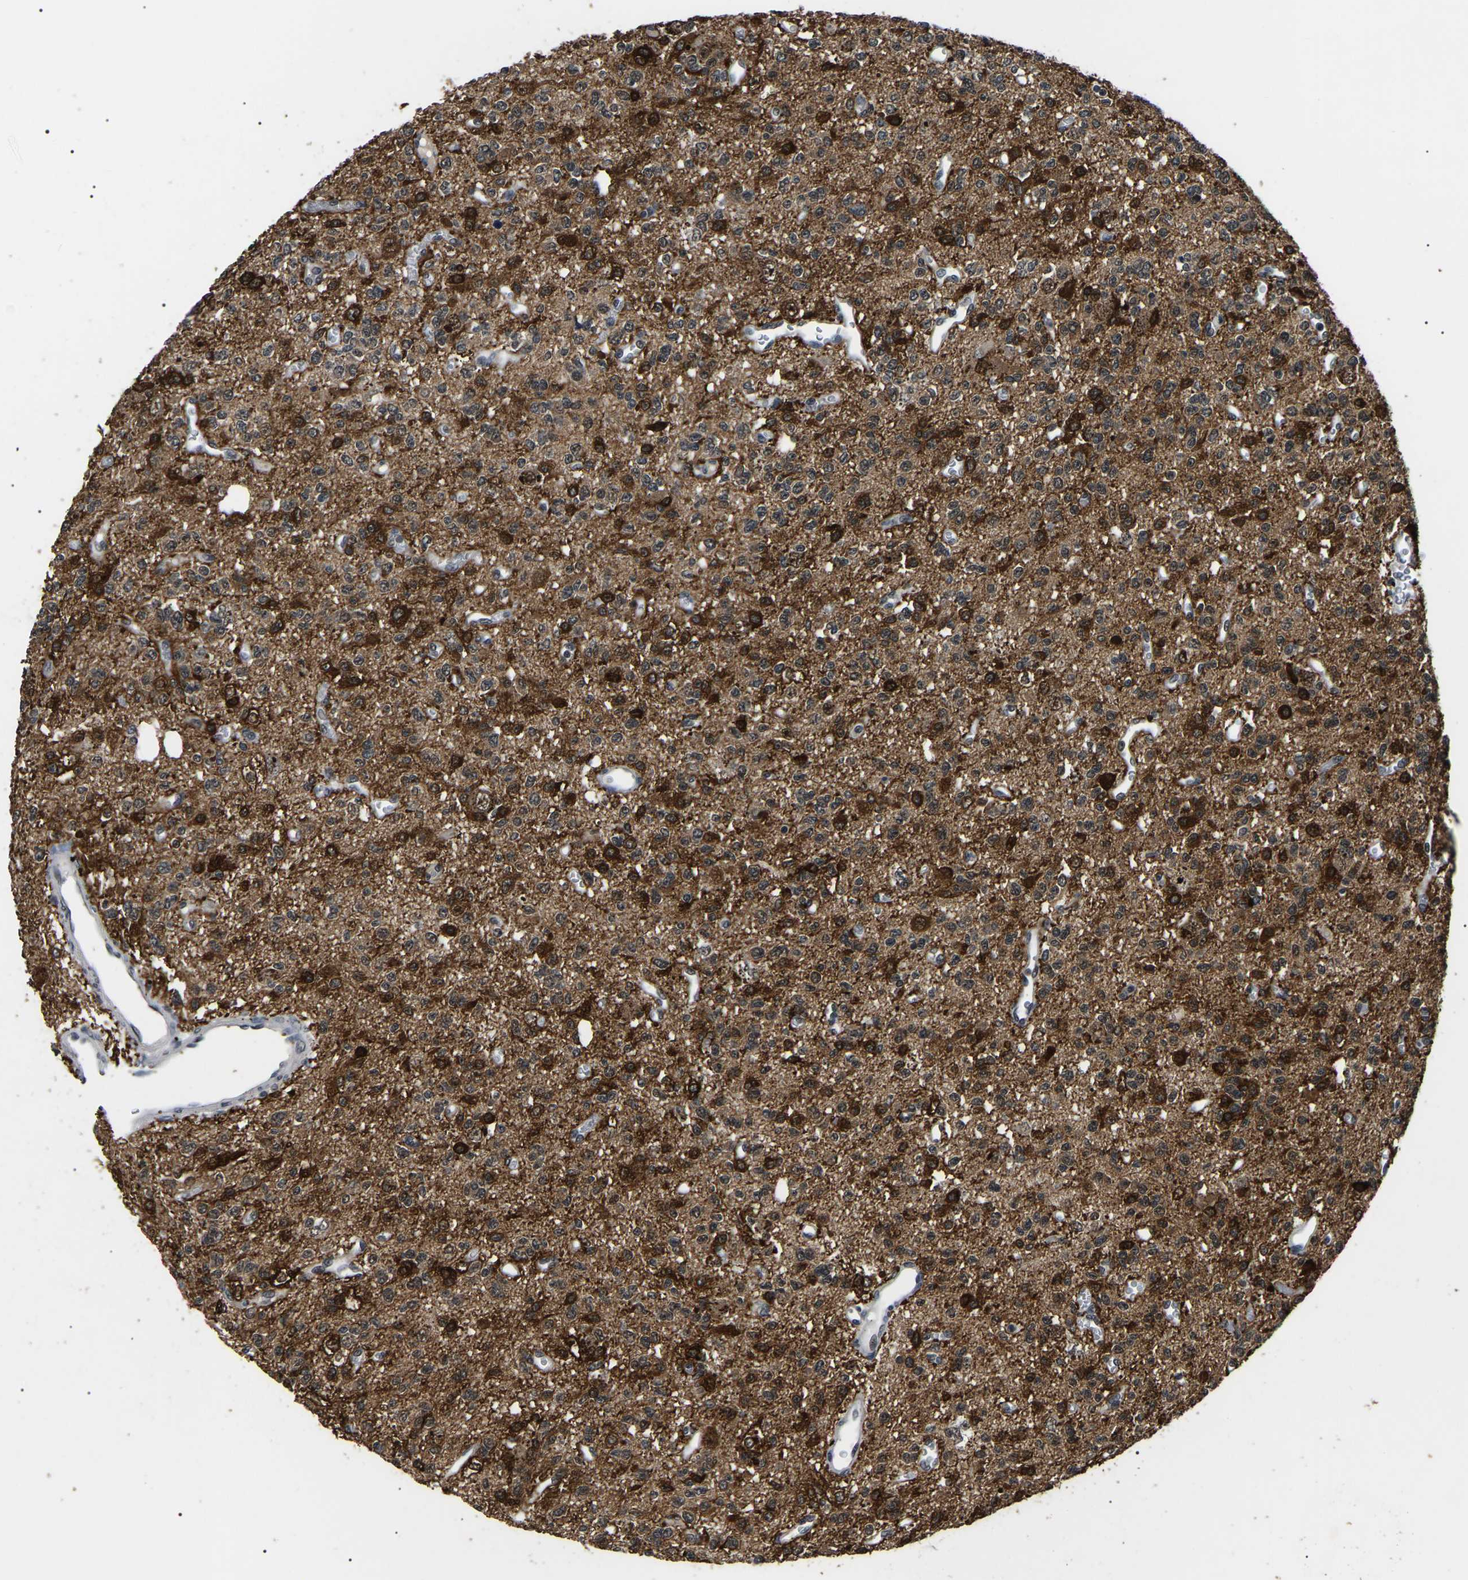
{"staining": {"intensity": "moderate", "quantity": ">75%", "location": "cytoplasmic/membranous"}, "tissue": "glioma", "cell_type": "Tumor cells", "image_type": "cancer", "snomed": [{"axis": "morphology", "description": "Glioma, malignant, Low grade"}, {"axis": "topography", "description": "Brain"}], "caption": "Approximately >75% of tumor cells in human glioma show moderate cytoplasmic/membranous protein expression as visualized by brown immunohistochemical staining.", "gene": "PPM1E", "patient": {"sex": "male", "age": 38}}